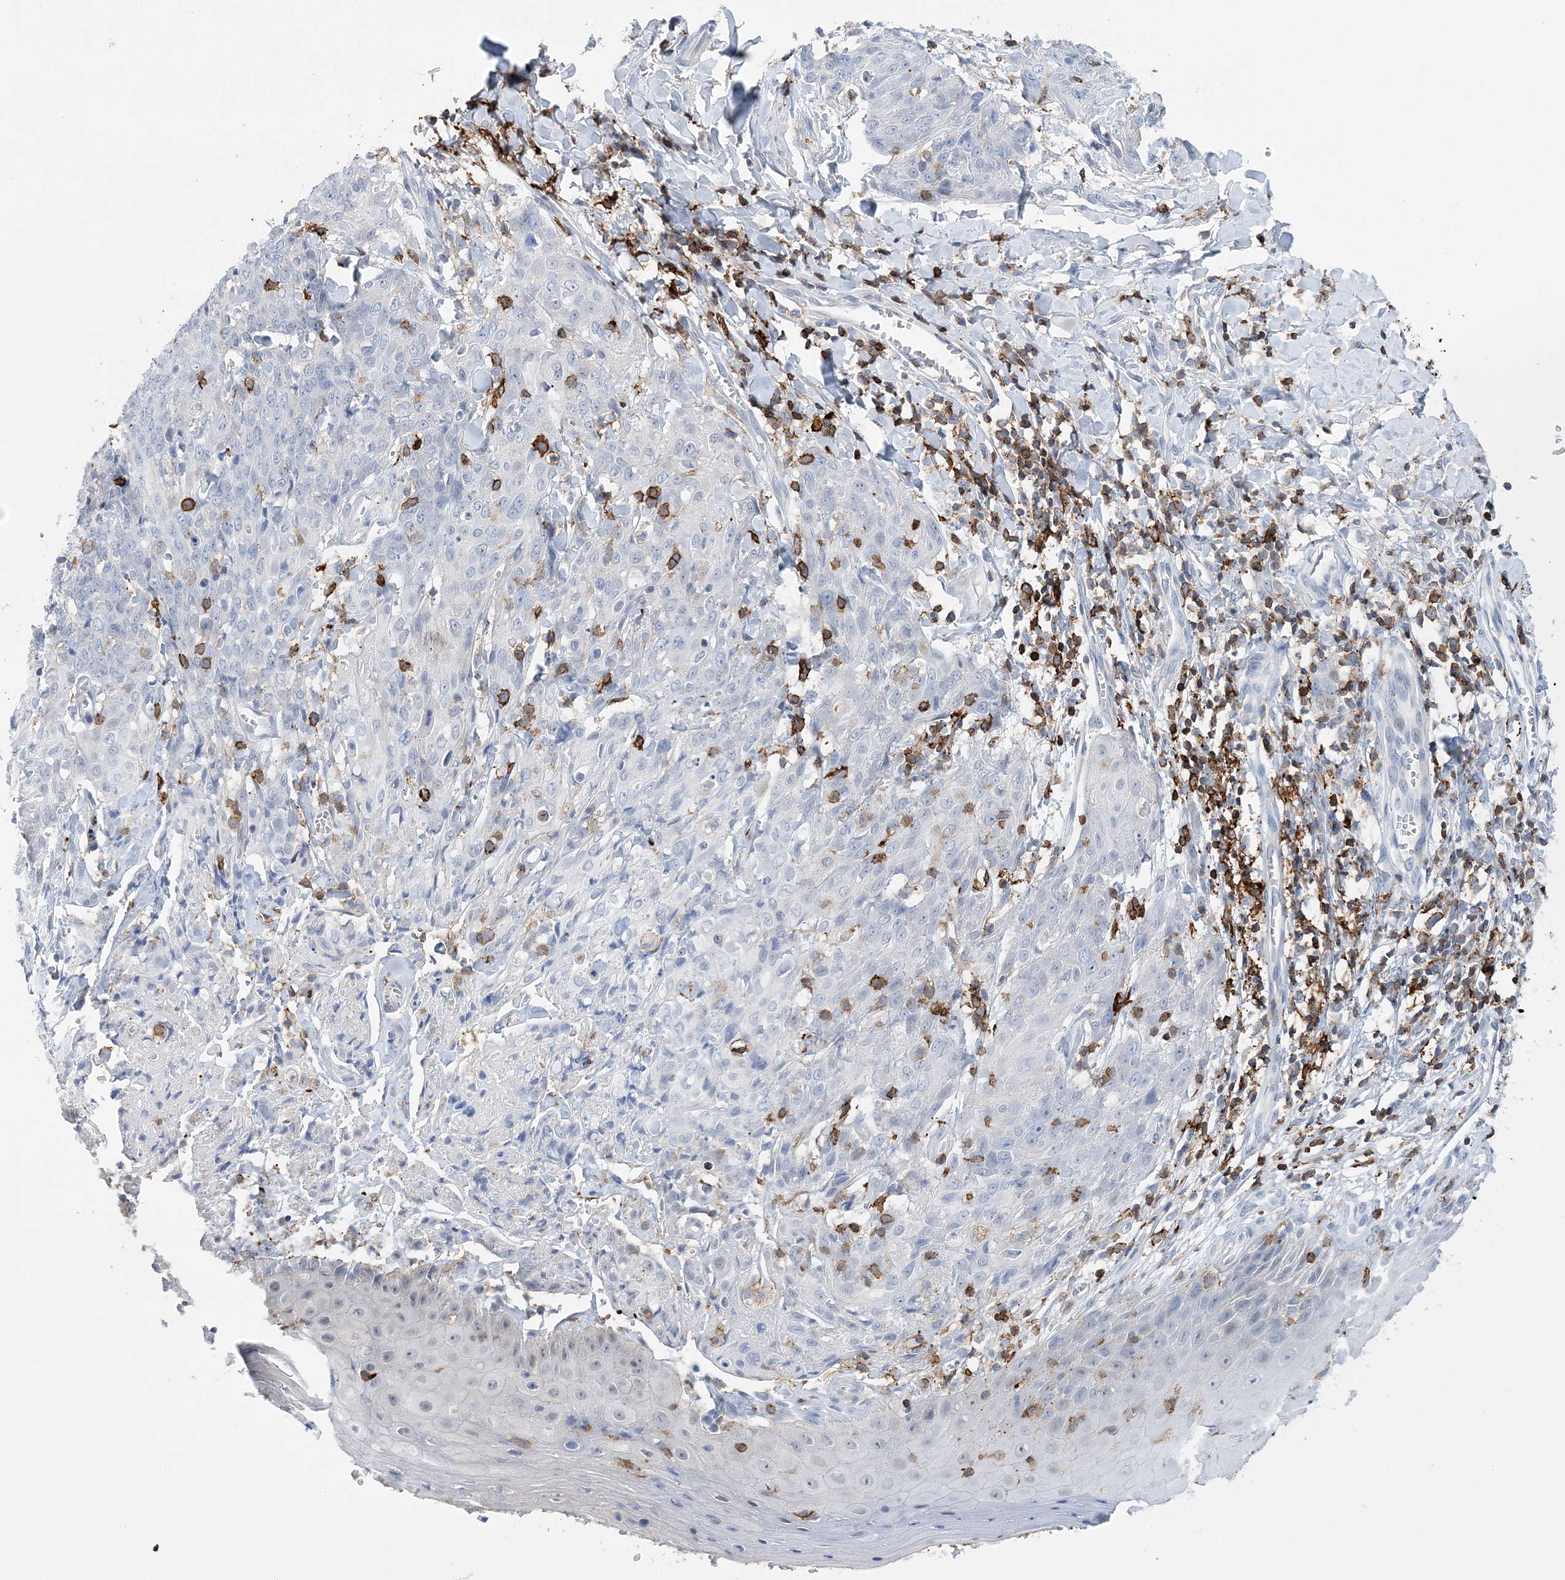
{"staining": {"intensity": "negative", "quantity": "none", "location": "none"}, "tissue": "skin cancer", "cell_type": "Tumor cells", "image_type": "cancer", "snomed": [{"axis": "morphology", "description": "Squamous cell carcinoma, NOS"}, {"axis": "topography", "description": "Skin"}, {"axis": "topography", "description": "Vulva"}], "caption": "DAB (3,3'-diaminobenzidine) immunohistochemical staining of human skin squamous cell carcinoma demonstrates no significant expression in tumor cells.", "gene": "PRMT9", "patient": {"sex": "female", "age": 85}}